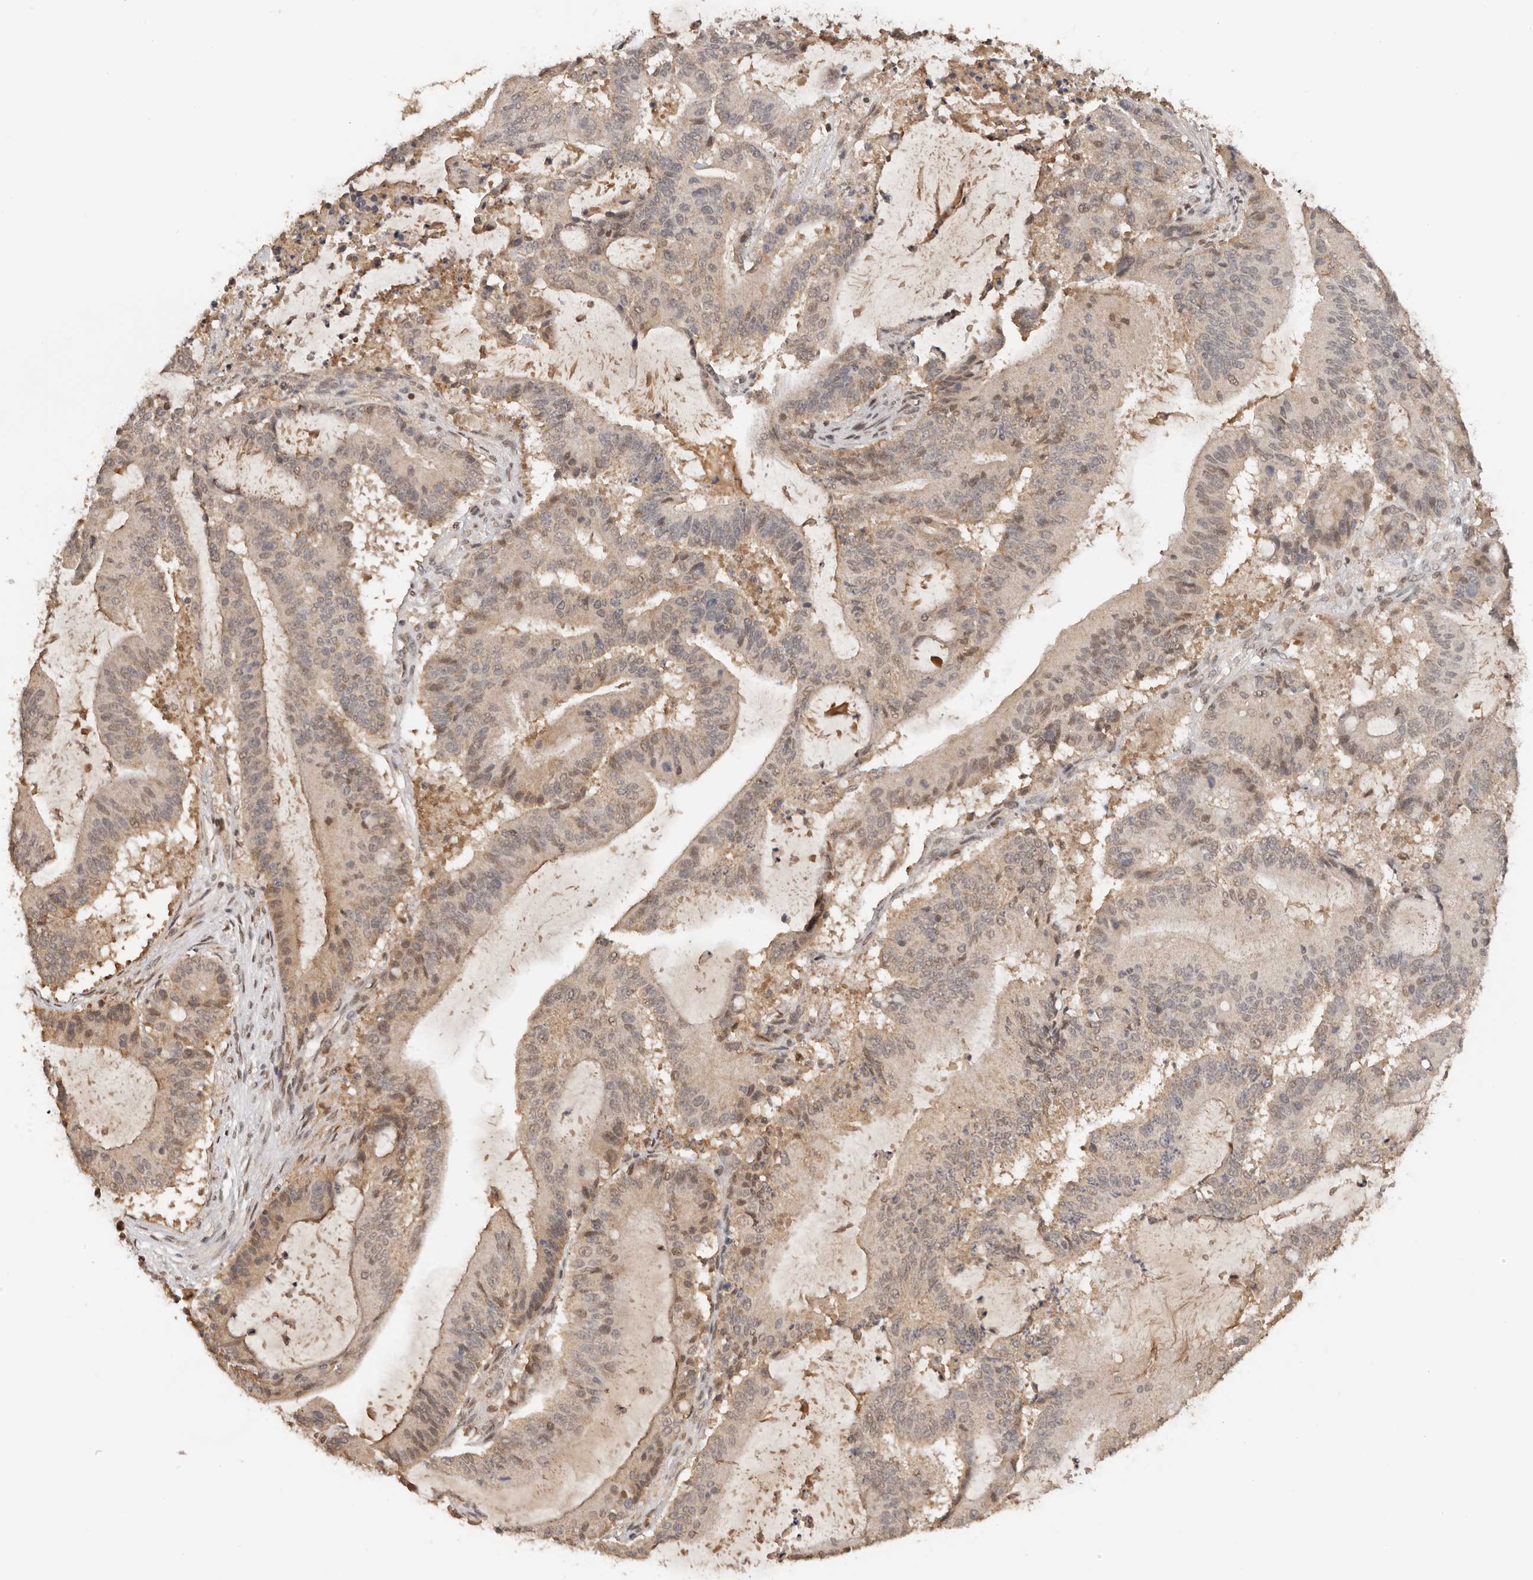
{"staining": {"intensity": "weak", "quantity": ">75%", "location": "cytoplasmic/membranous,nuclear"}, "tissue": "liver cancer", "cell_type": "Tumor cells", "image_type": "cancer", "snomed": [{"axis": "morphology", "description": "Normal tissue, NOS"}, {"axis": "morphology", "description": "Cholangiocarcinoma"}, {"axis": "topography", "description": "Liver"}, {"axis": "topography", "description": "Peripheral nerve tissue"}], "caption": "IHC photomicrograph of neoplastic tissue: liver cancer stained using immunohistochemistry demonstrates low levels of weak protein expression localized specifically in the cytoplasmic/membranous and nuclear of tumor cells, appearing as a cytoplasmic/membranous and nuclear brown color.", "gene": "SEC14L1", "patient": {"sex": "female", "age": 73}}